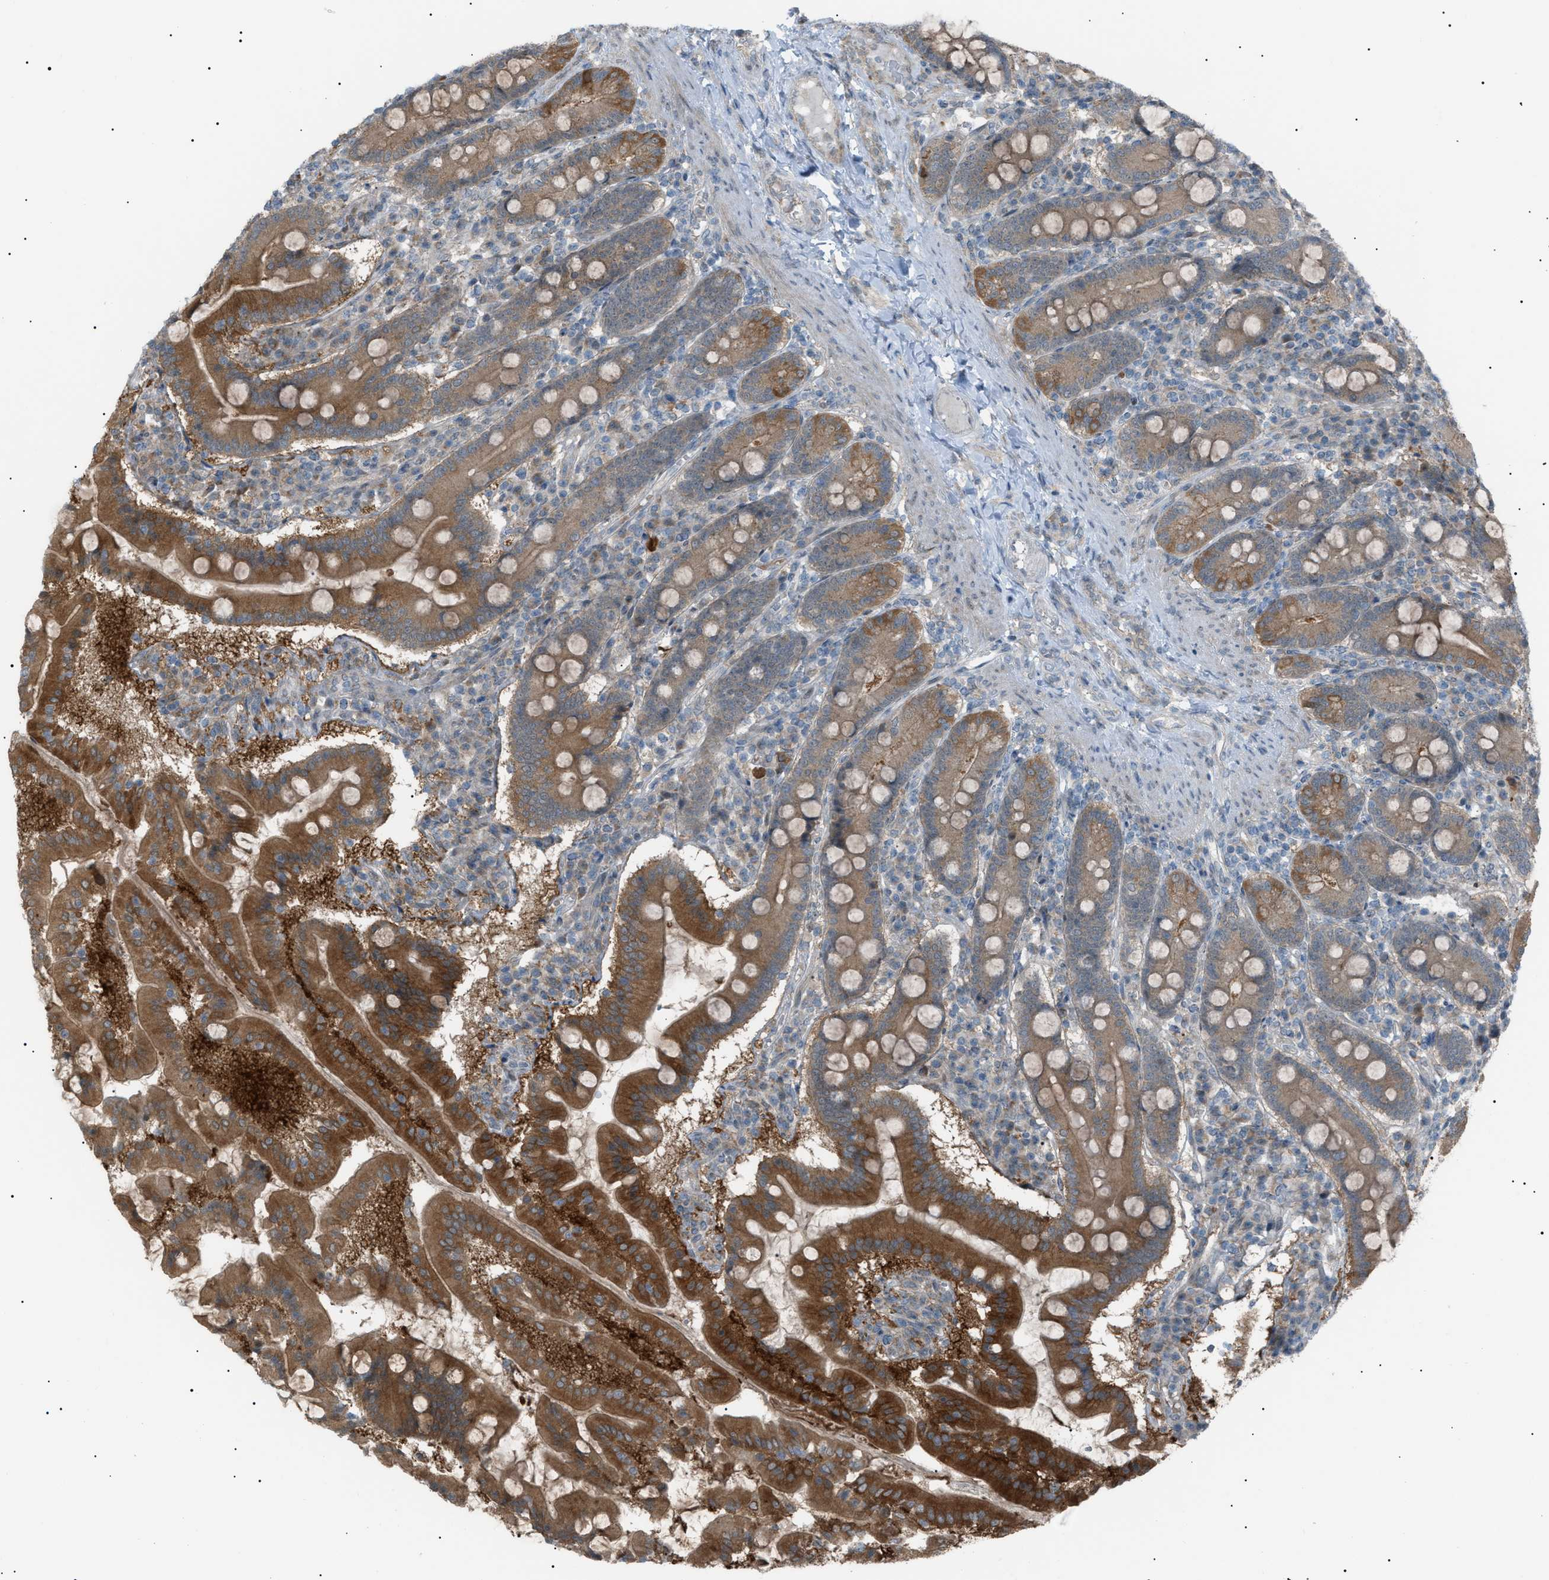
{"staining": {"intensity": "strong", "quantity": ">75%", "location": "cytoplasmic/membranous"}, "tissue": "duodenum", "cell_type": "Glandular cells", "image_type": "normal", "snomed": [{"axis": "morphology", "description": "Normal tissue, NOS"}, {"axis": "topography", "description": "Duodenum"}], "caption": "A high-resolution histopathology image shows immunohistochemistry (IHC) staining of unremarkable duodenum, which displays strong cytoplasmic/membranous positivity in approximately >75% of glandular cells.", "gene": "LPIN2", "patient": {"sex": "male", "age": 50}}